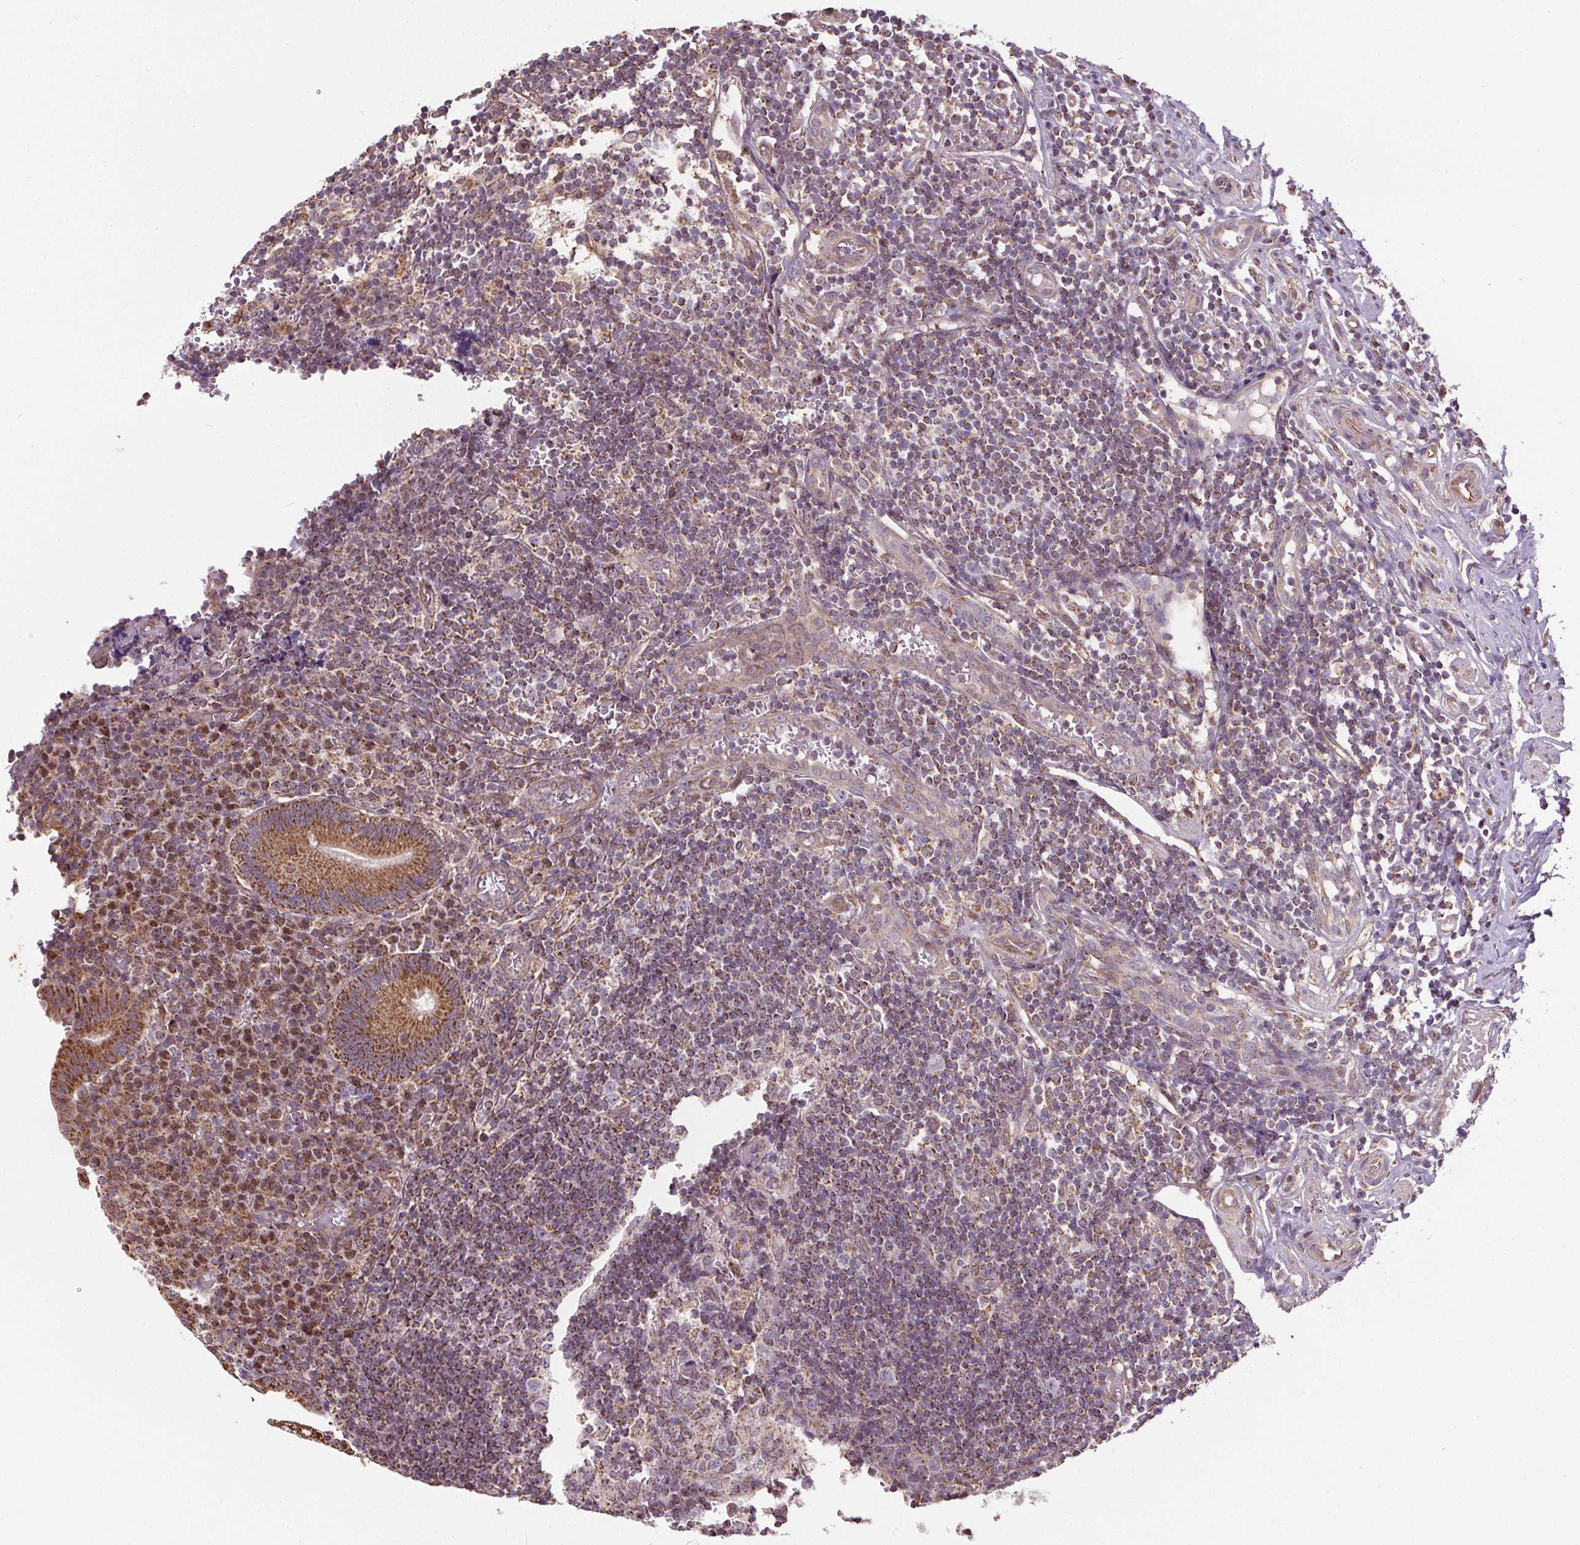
{"staining": {"intensity": "moderate", "quantity": ">75%", "location": "cytoplasmic/membranous"}, "tissue": "appendix", "cell_type": "Glandular cells", "image_type": "normal", "snomed": [{"axis": "morphology", "description": "Normal tissue, NOS"}, {"axis": "topography", "description": "Appendix"}], "caption": "This photomicrograph demonstrates IHC staining of benign appendix, with medium moderate cytoplasmic/membranous positivity in approximately >75% of glandular cells.", "gene": "ZNF548", "patient": {"sex": "male", "age": 18}}